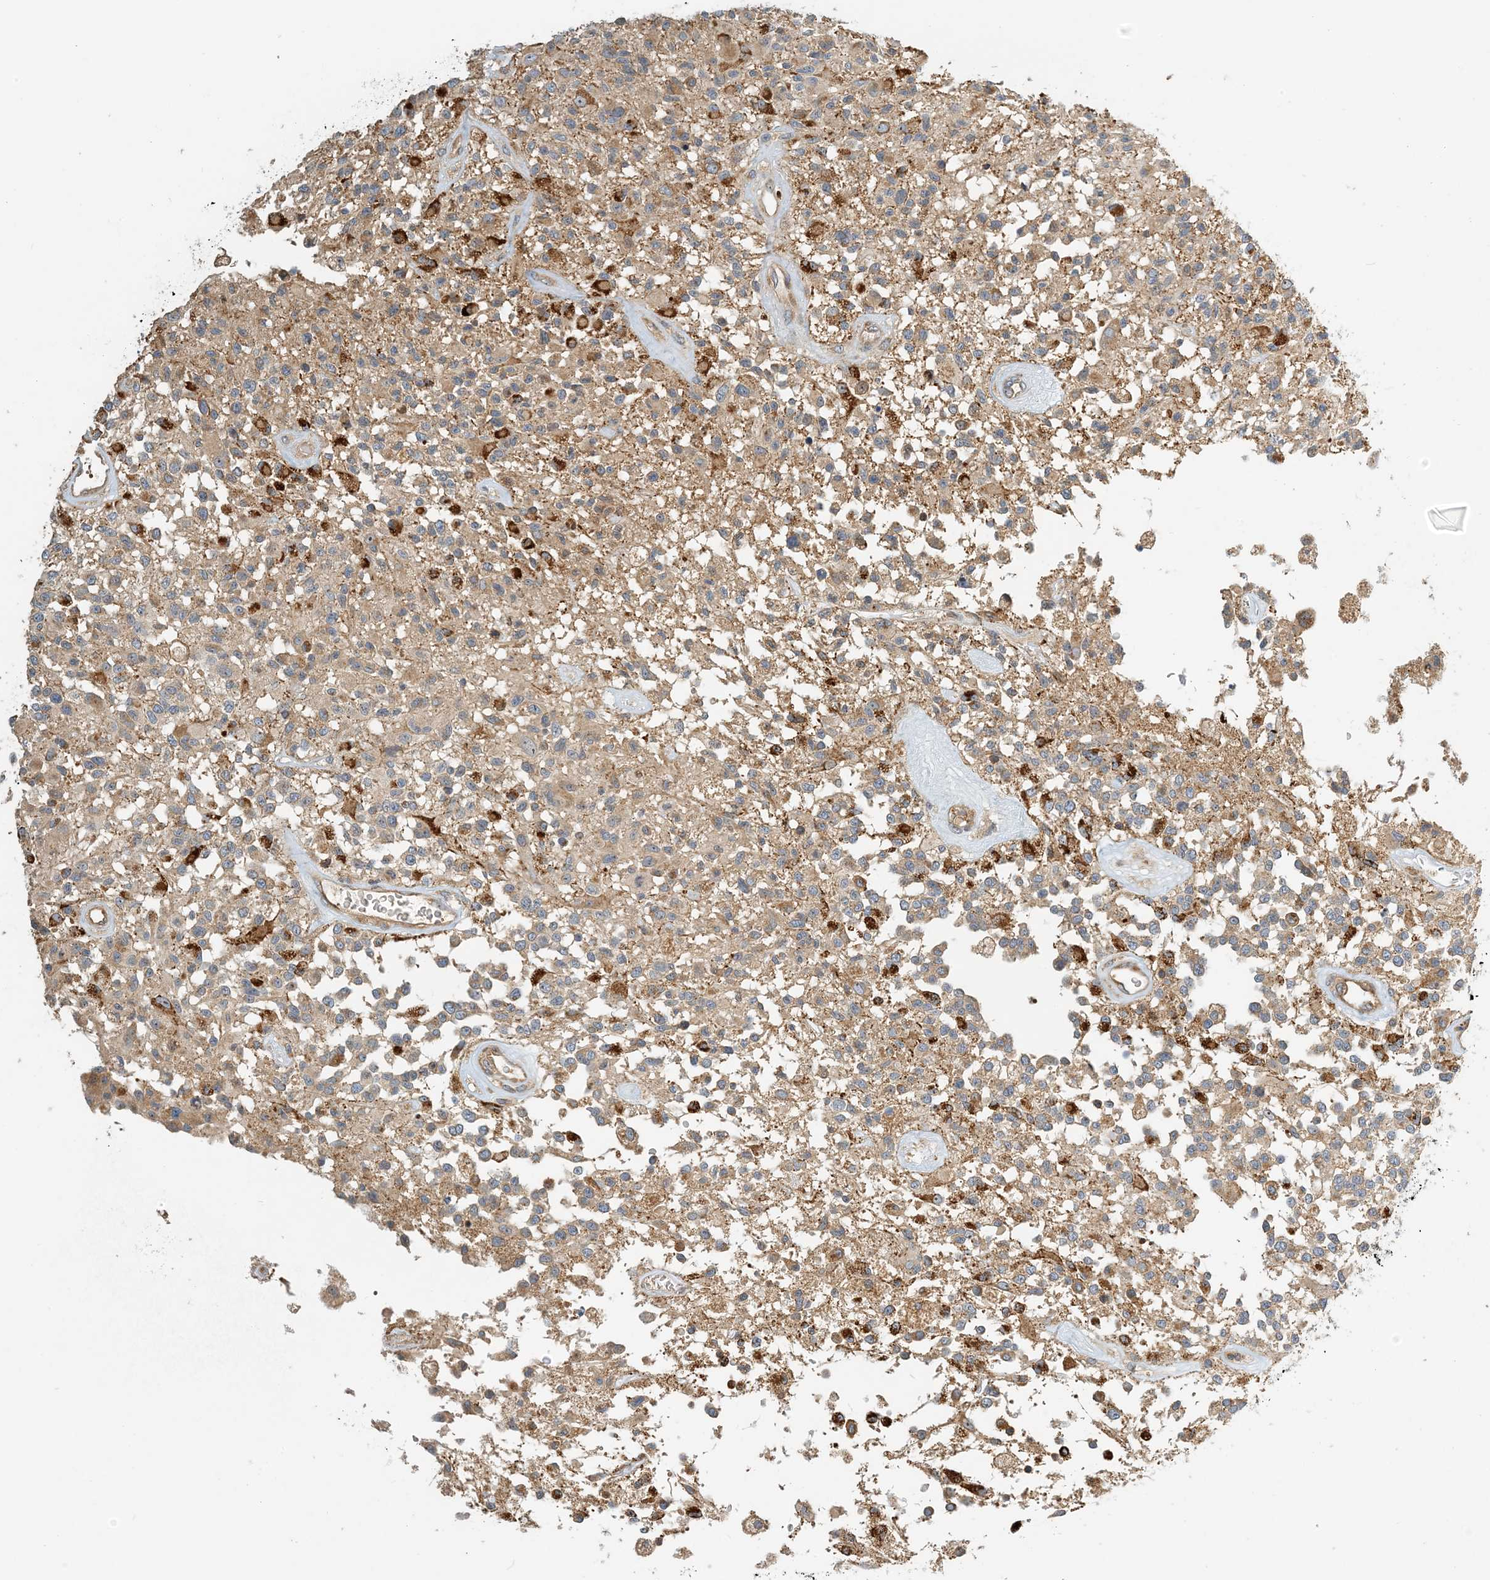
{"staining": {"intensity": "weak", "quantity": "<25%", "location": "cytoplasmic/membranous"}, "tissue": "glioma", "cell_type": "Tumor cells", "image_type": "cancer", "snomed": [{"axis": "morphology", "description": "Glioma, malignant, High grade"}, {"axis": "morphology", "description": "Glioblastoma, NOS"}, {"axis": "topography", "description": "Brain"}], "caption": "Histopathology image shows no protein staining in tumor cells of high-grade glioma (malignant) tissue.", "gene": "COLEC11", "patient": {"sex": "male", "age": 60}}